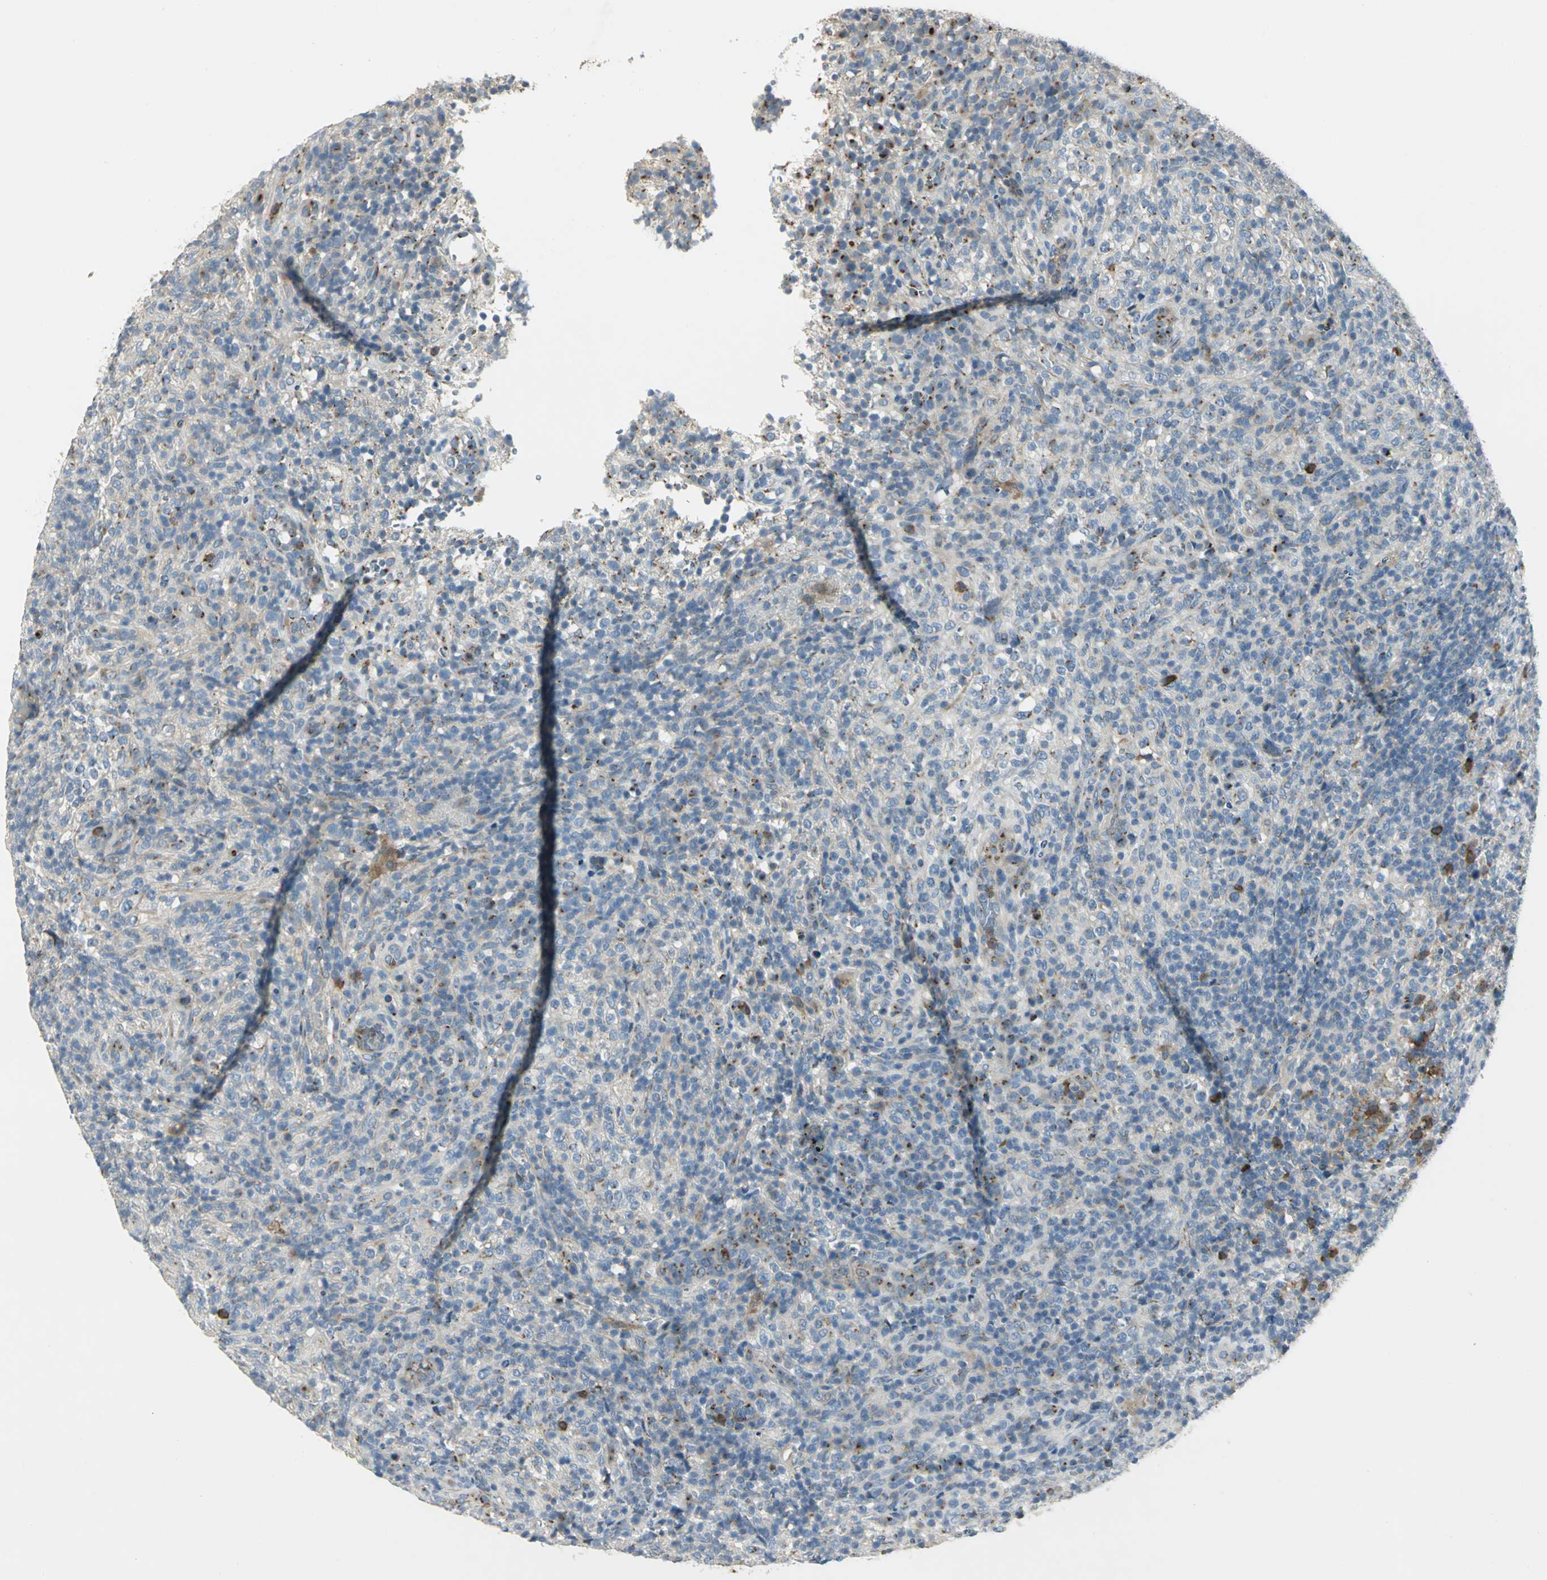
{"staining": {"intensity": "moderate", "quantity": "<25%", "location": "cytoplasmic/membranous"}, "tissue": "lymphoma", "cell_type": "Tumor cells", "image_type": "cancer", "snomed": [{"axis": "morphology", "description": "Malignant lymphoma, non-Hodgkin's type, High grade"}, {"axis": "topography", "description": "Lymph node"}], "caption": "Moderate cytoplasmic/membranous staining for a protein is appreciated in approximately <25% of tumor cells of high-grade malignant lymphoma, non-Hodgkin's type using immunohistochemistry.", "gene": "TM9SF2", "patient": {"sex": "female", "age": 76}}